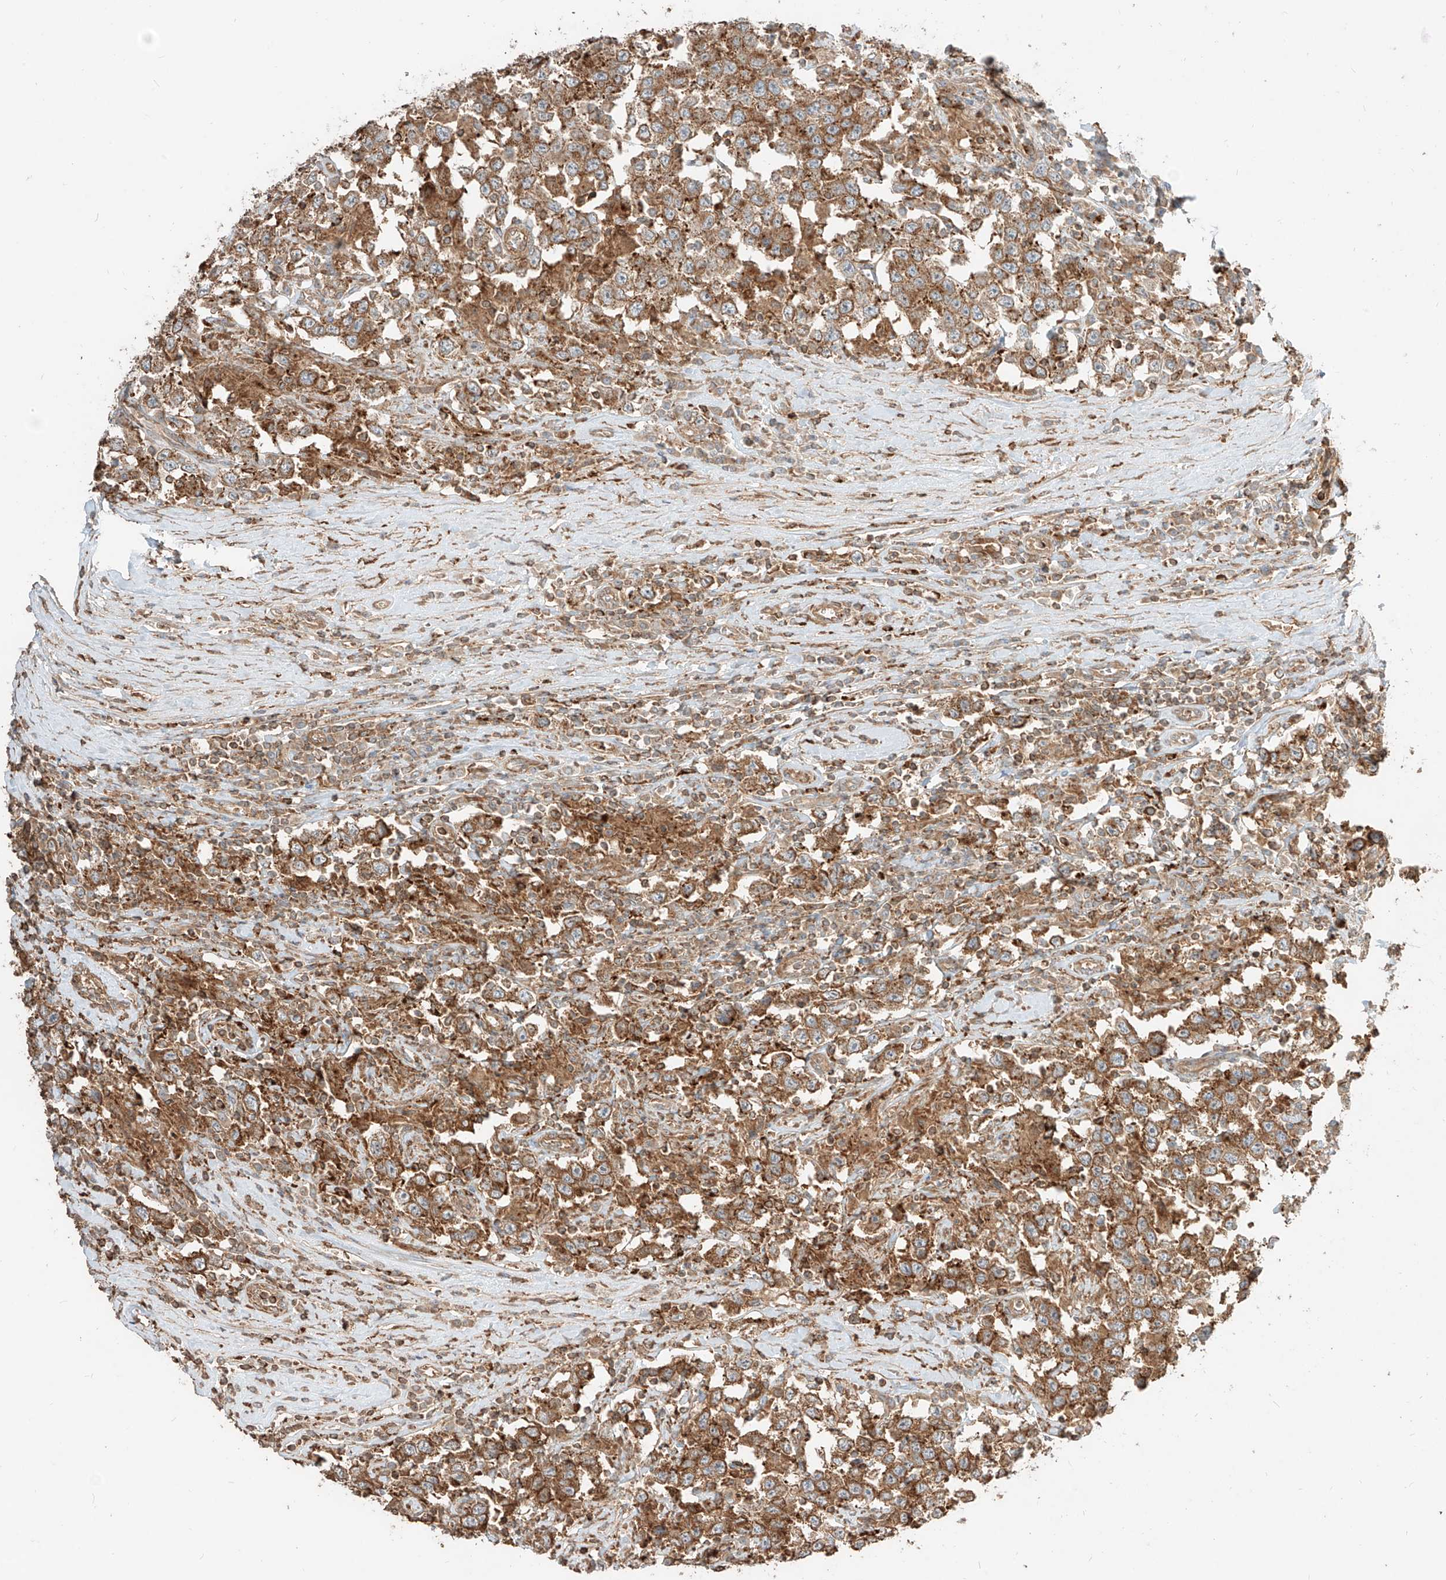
{"staining": {"intensity": "moderate", "quantity": ">75%", "location": "cytoplasmic/membranous"}, "tissue": "testis cancer", "cell_type": "Tumor cells", "image_type": "cancer", "snomed": [{"axis": "morphology", "description": "Seminoma, NOS"}, {"axis": "topography", "description": "Testis"}], "caption": "The photomicrograph demonstrates staining of testis seminoma, revealing moderate cytoplasmic/membranous protein positivity (brown color) within tumor cells. (DAB = brown stain, brightfield microscopy at high magnification).", "gene": "CCDC115", "patient": {"sex": "male", "age": 41}}